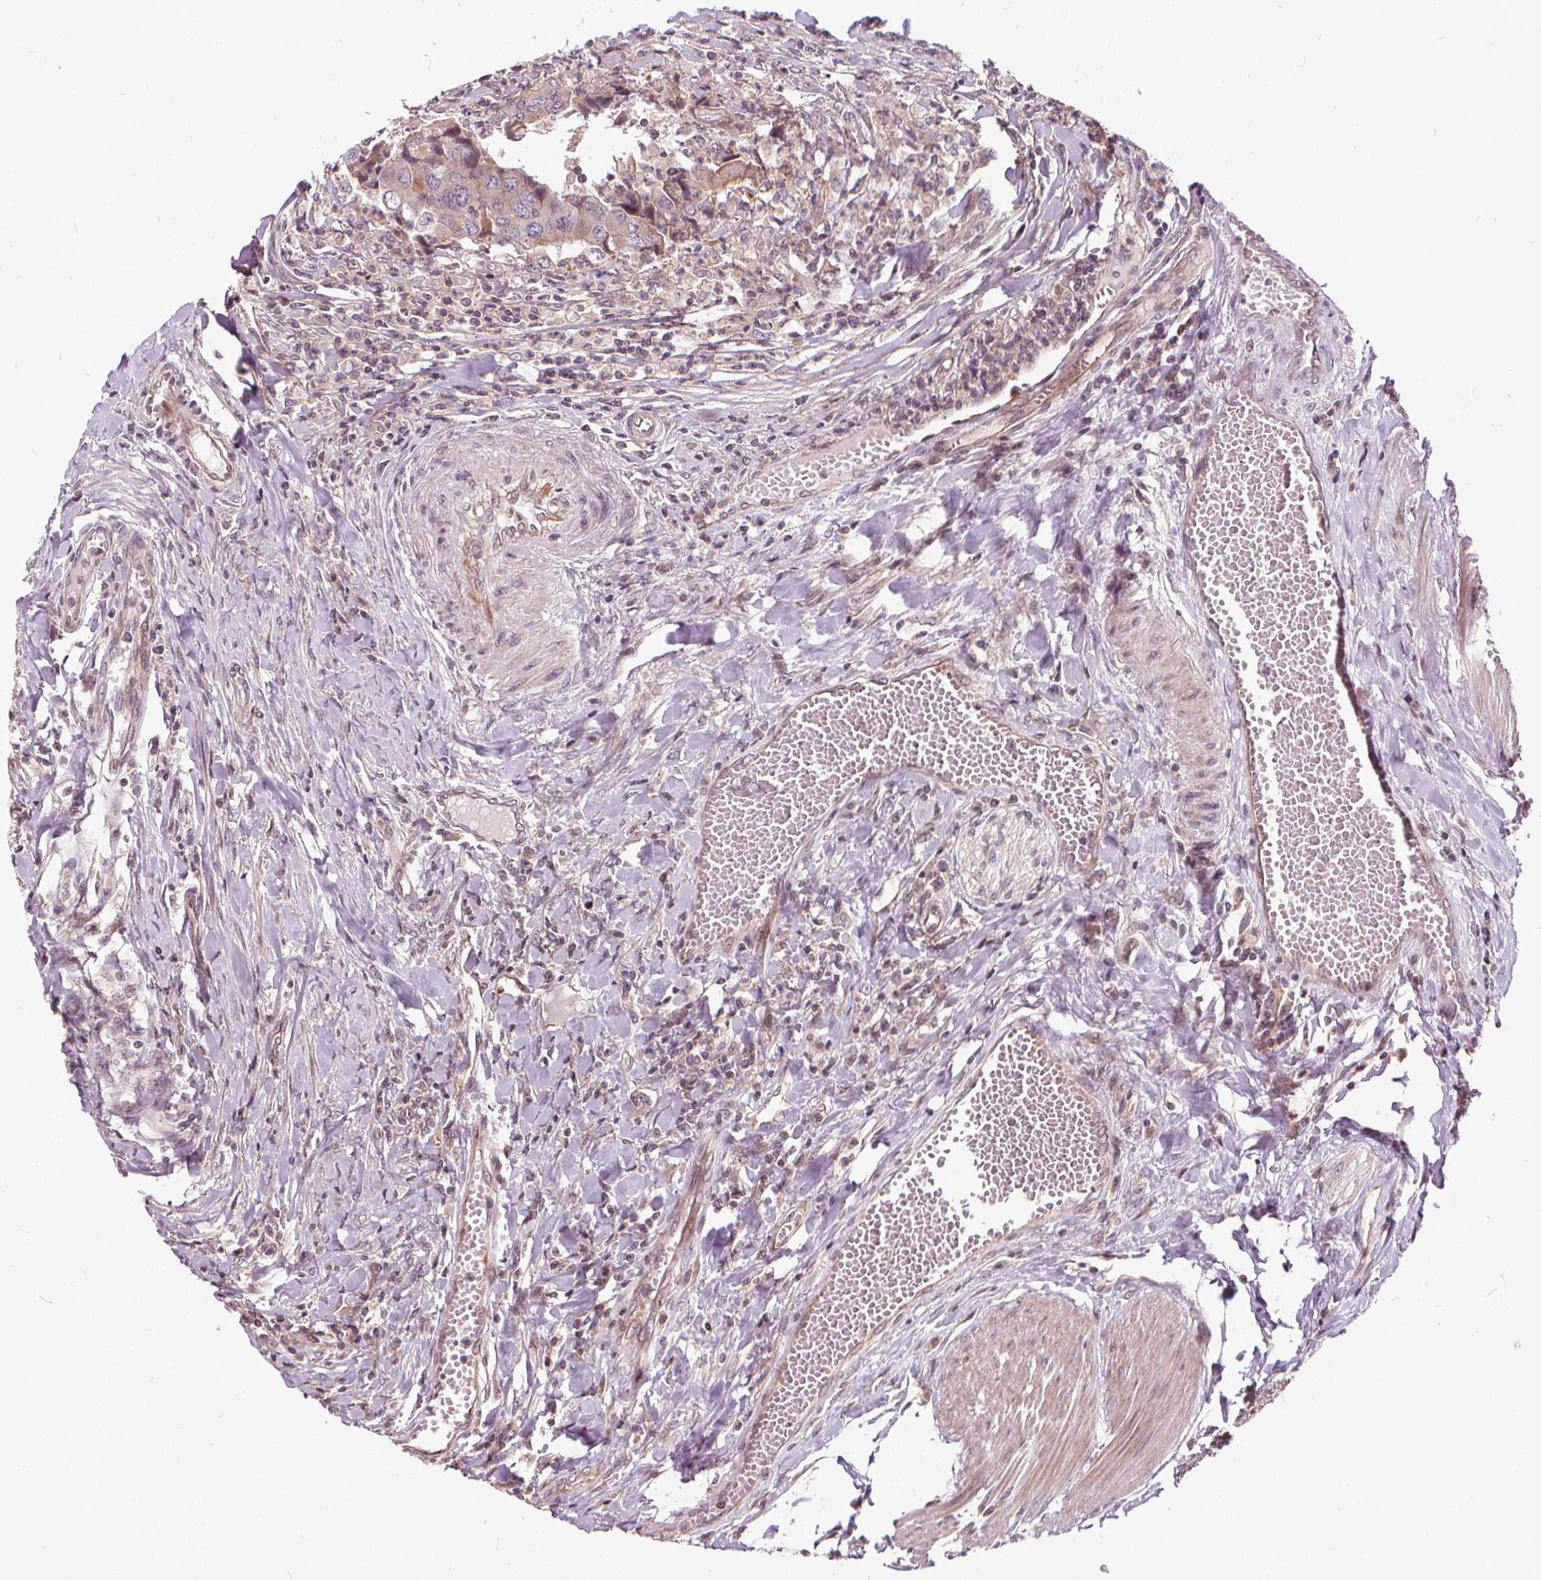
{"staining": {"intensity": "moderate", "quantity": ">75%", "location": "cytoplasmic/membranous"}, "tissue": "colorectal cancer", "cell_type": "Tumor cells", "image_type": "cancer", "snomed": [{"axis": "morphology", "description": "Adenocarcinoma, NOS"}, {"axis": "topography", "description": "Colon"}], "caption": "Immunohistochemical staining of colorectal adenocarcinoma reveals moderate cytoplasmic/membranous protein positivity in approximately >75% of tumor cells. The staining was performed using DAB (3,3'-diaminobenzidine), with brown indicating positive protein expression. Nuclei are stained blue with hematoxylin.", "gene": "INPP5E", "patient": {"sex": "female", "age": 67}}